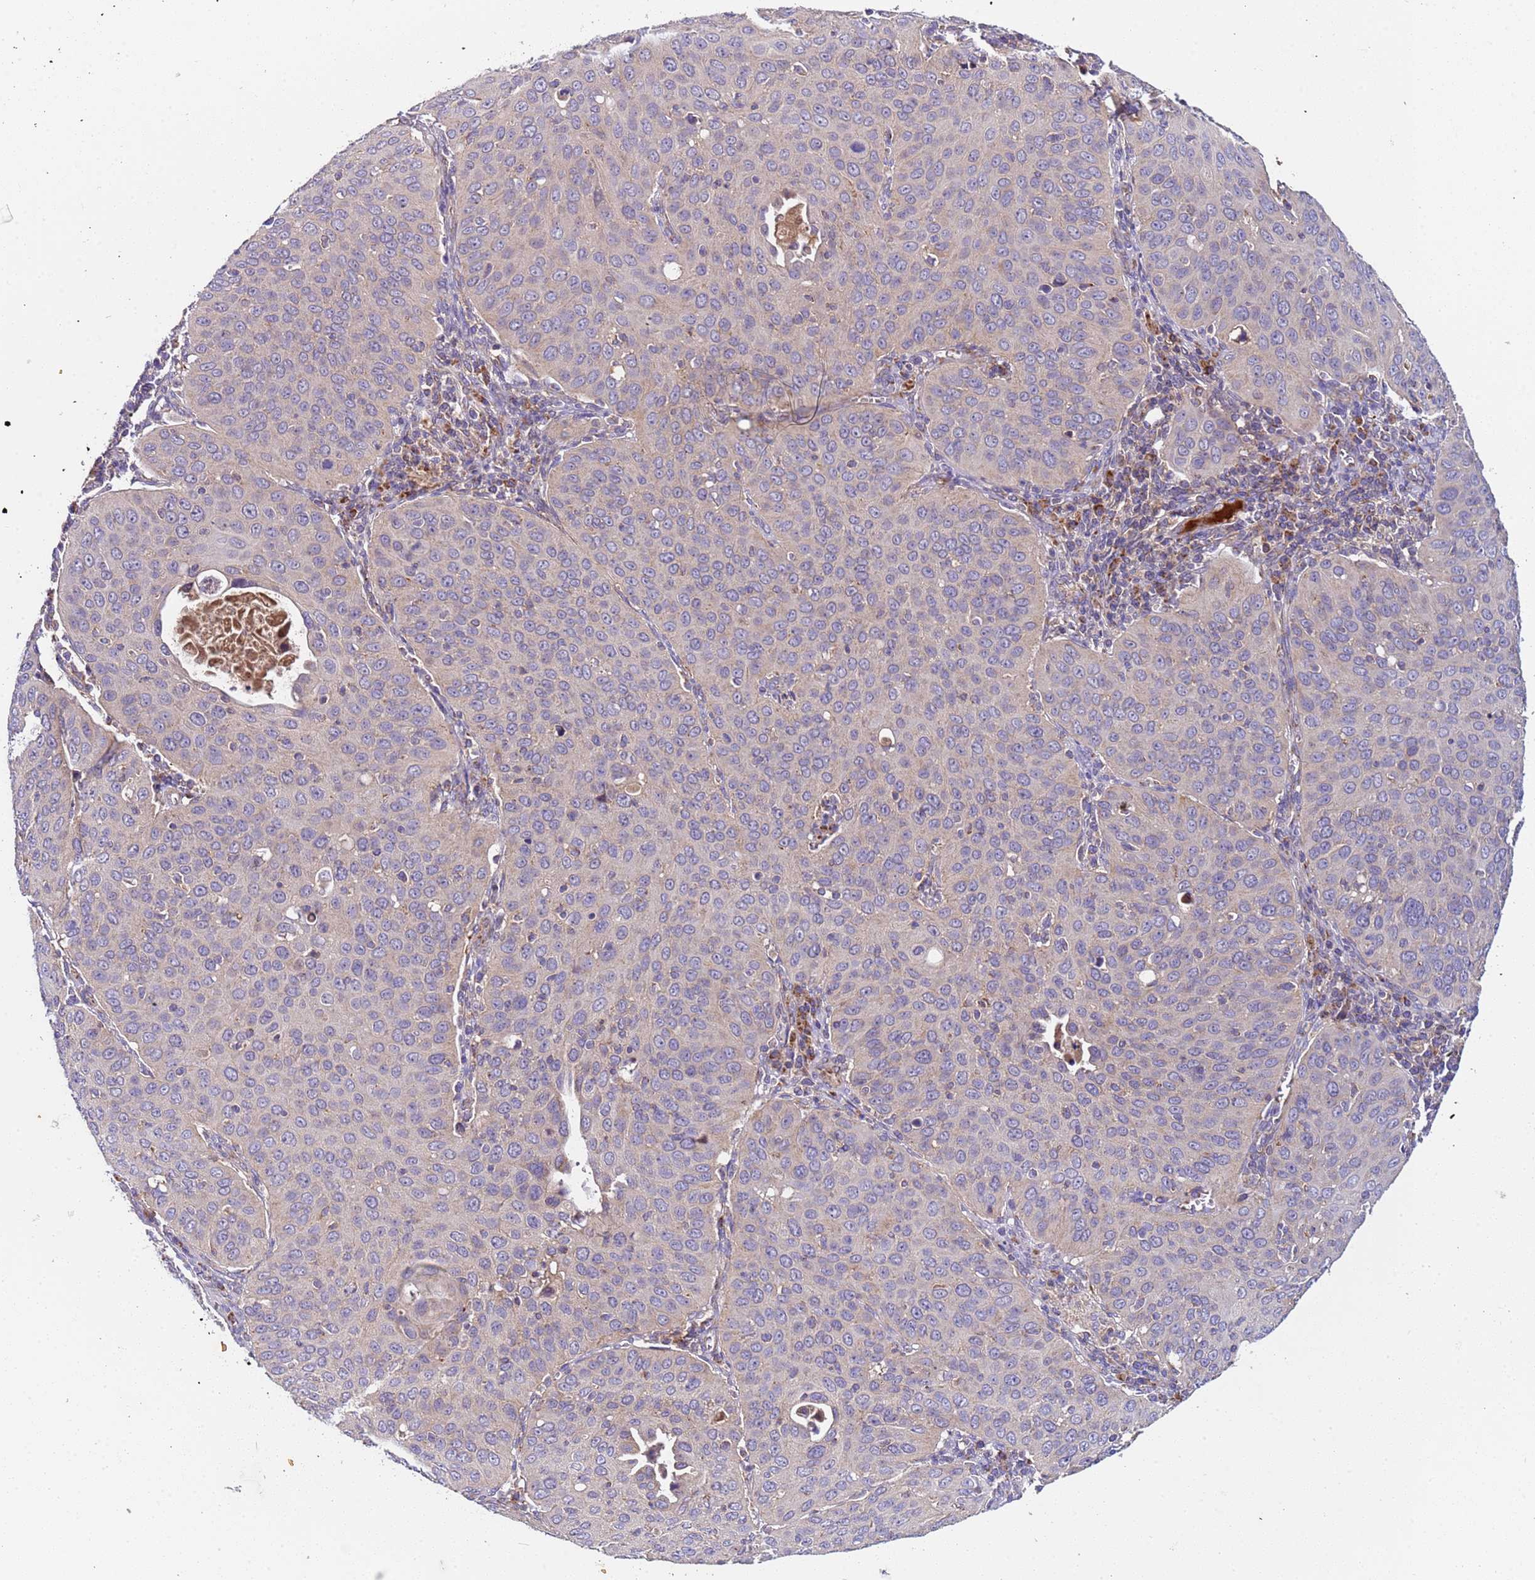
{"staining": {"intensity": "negative", "quantity": "none", "location": "none"}, "tissue": "cervical cancer", "cell_type": "Tumor cells", "image_type": "cancer", "snomed": [{"axis": "morphology", "description": "Squamous cell carcinoma, NOS"}, {"axis": "topography", "description": "Cervix"}], "caption": "Tumor cells are negative for protein expression in human squamous cell carcinoma (cervical). (Stains: DAB IHC with hematoxylin counter stain, Microscopy: brightfield microscopy at high magnification).", "gene": "TMEM126A", "patient": {"sex": "female", "age": 36}}